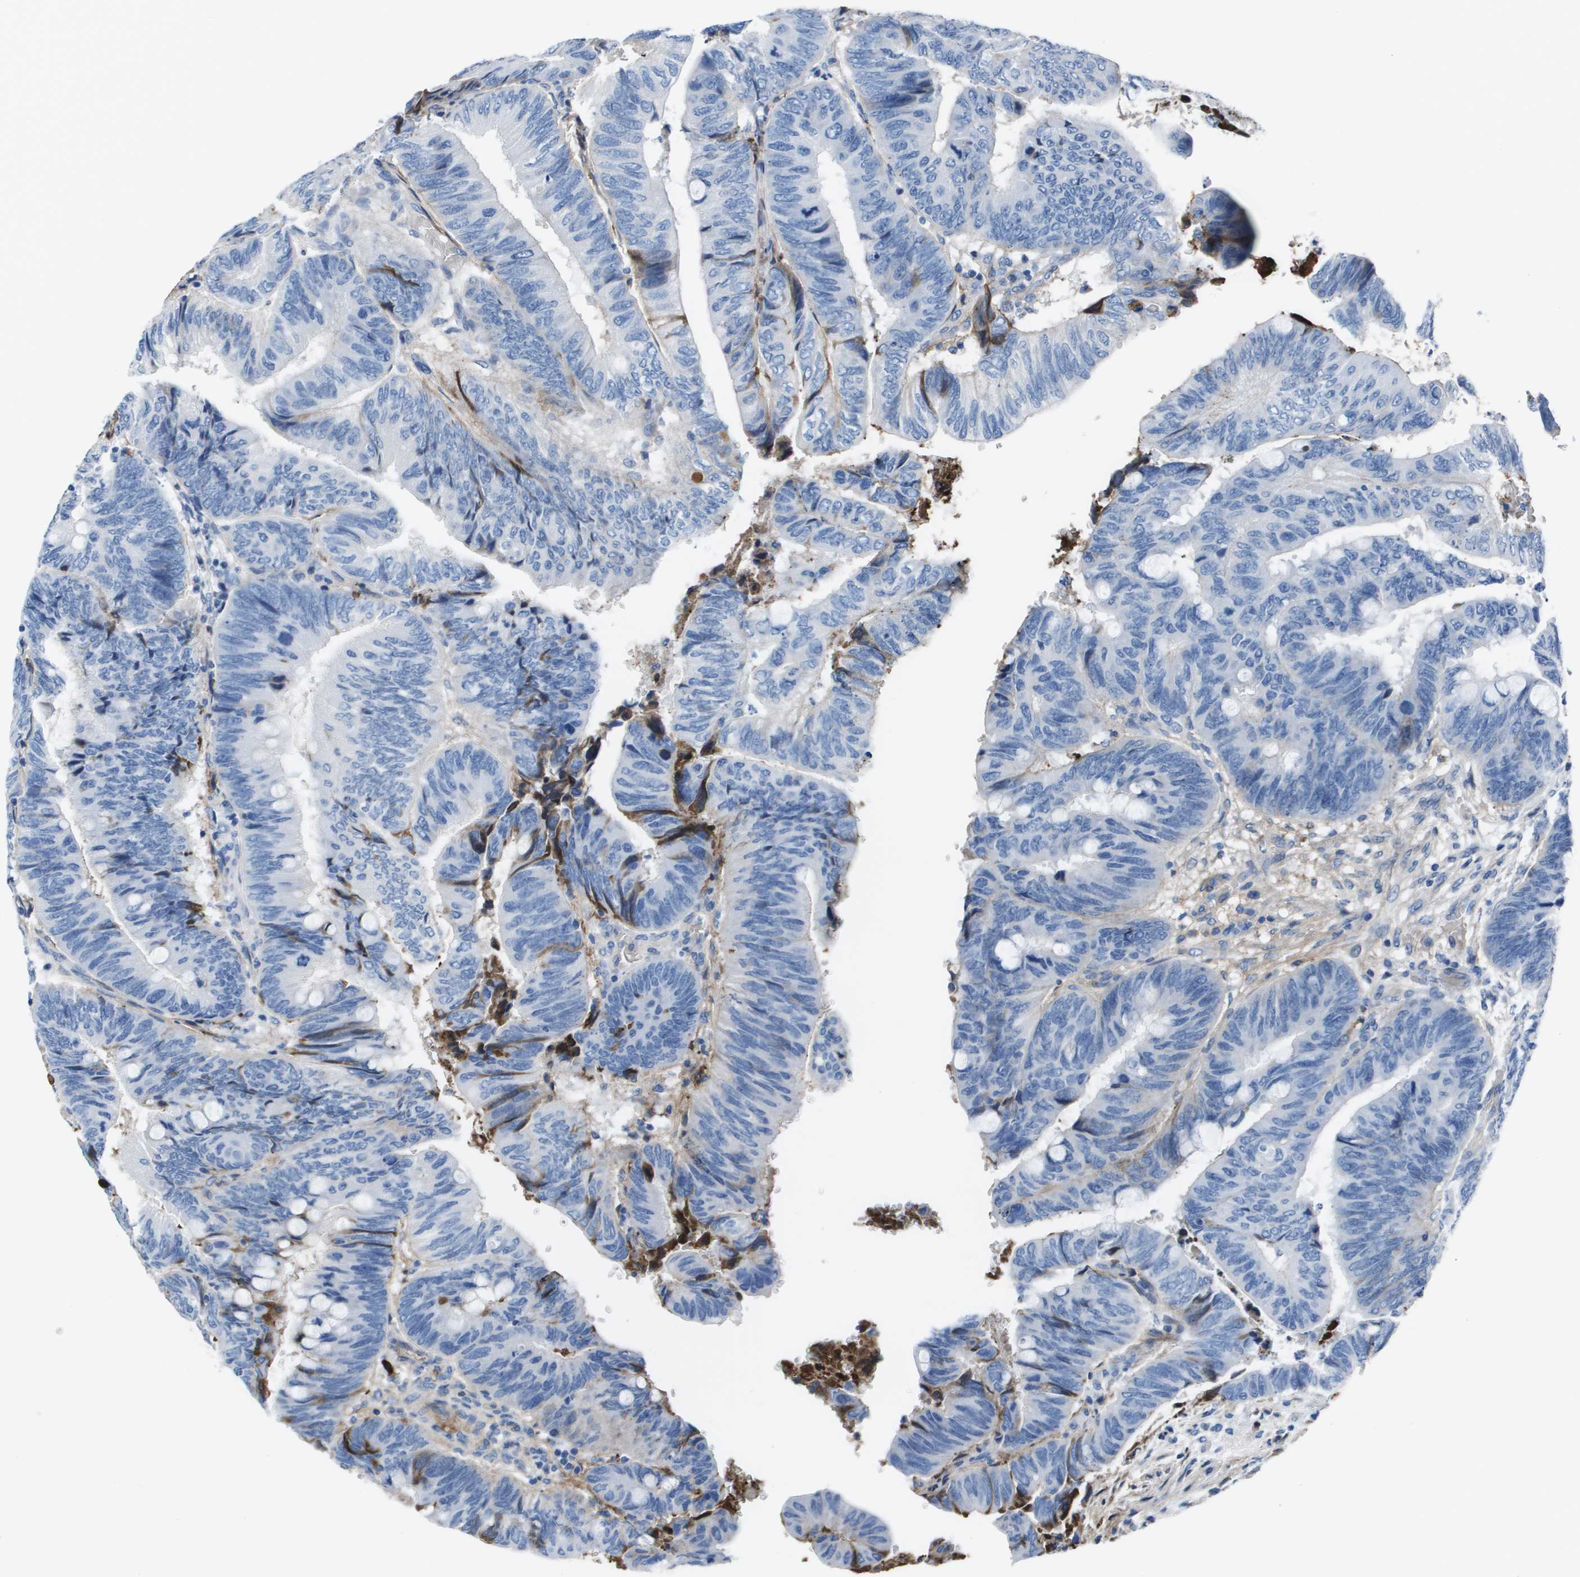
{"staining": {"intensity": "negative", "quantity": "none", "location": "none"}, "tissue": "colorectal cancer", "cell_type": "Tumor cells", "image_type": "cancer", "snomed": [{"axis": "morphology", "description": "Normal tissue, NOS"}, {"axis": "morphology", "description": "Adenocarcinoma, NOS"}, {"axis": "topography", "description": "Rectum"}, {"axis": "topography", "description": "Peripheral nerve tissue"}], "caption": "IHC image of colorectal adenocarcinoma stained for a protein (brown), which exhibits no positivity in tumor cells.", "gene": "VTN", "patient": {"sex": "male", "age": 92}}